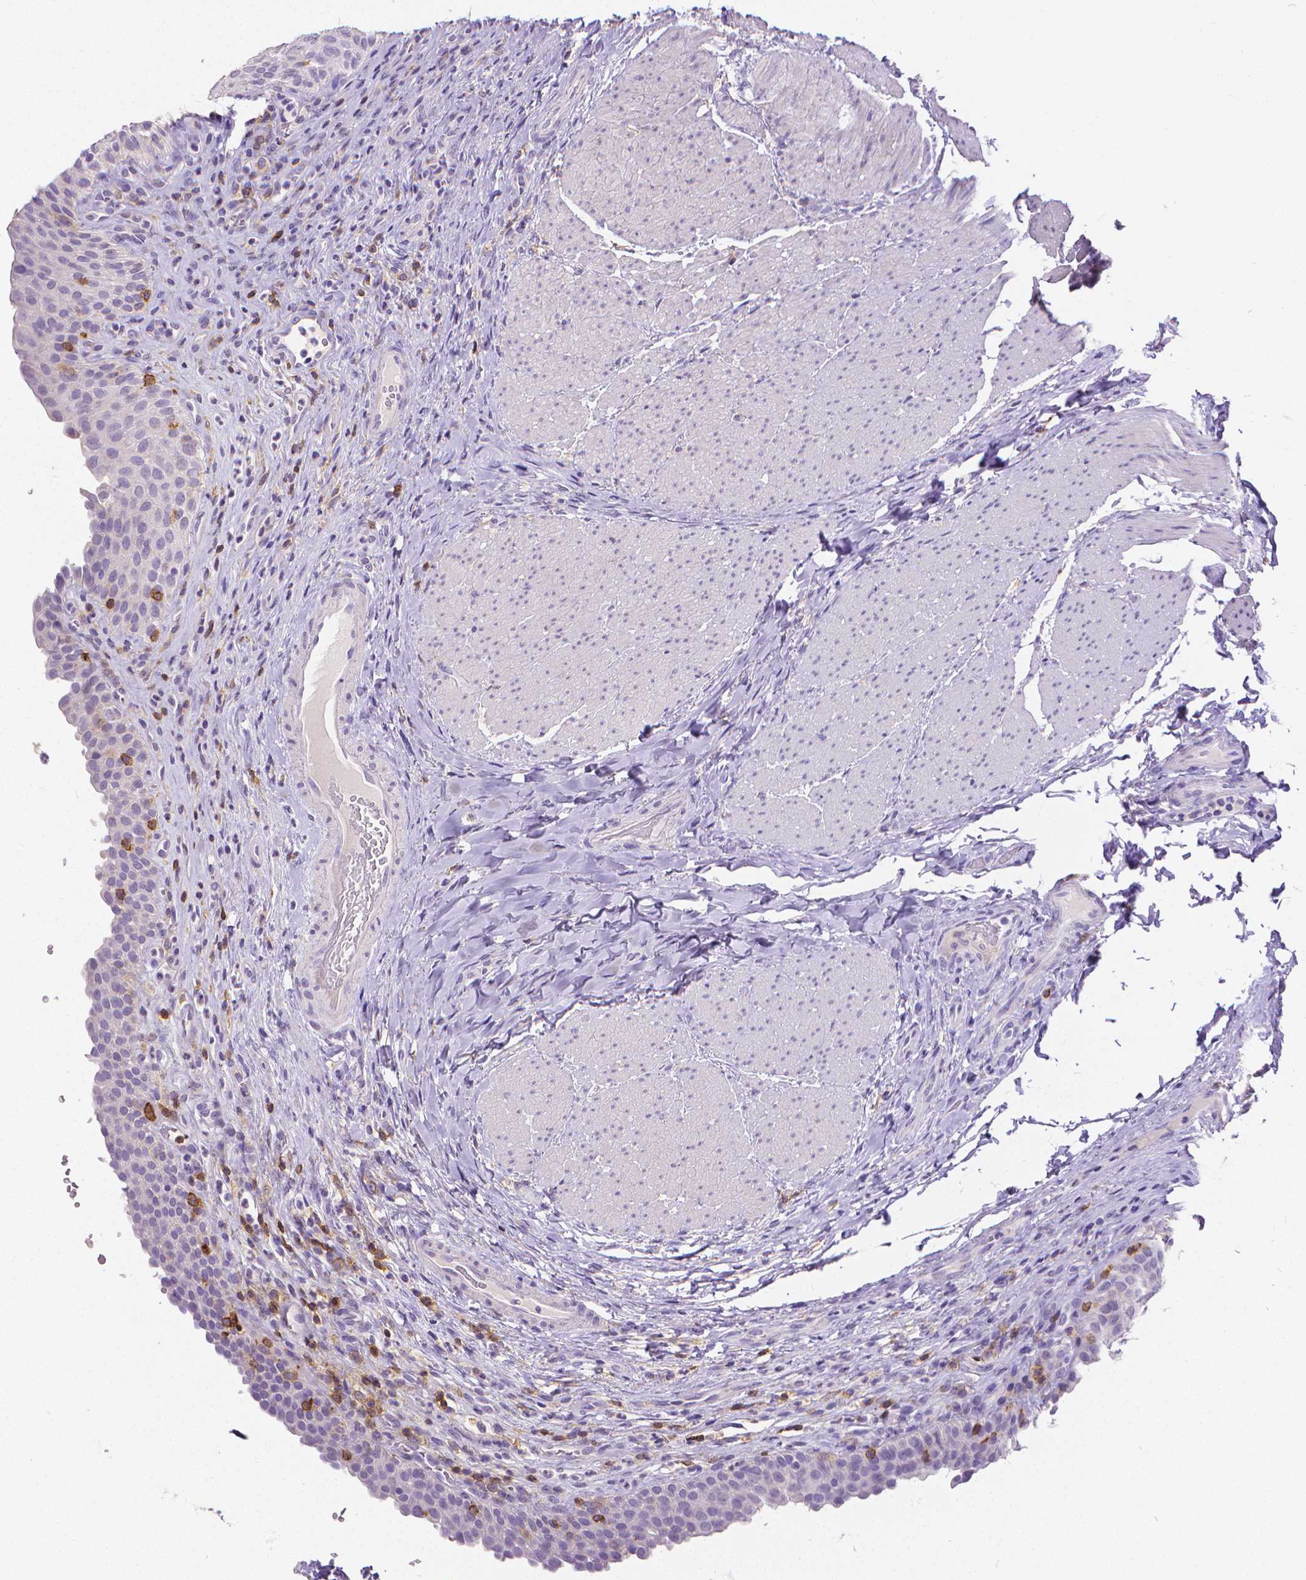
{"staining": {"intensity": "negative", "quantity": "none", "location": "none"}, "tissue": "urinary bladder", "cell_type": "Urothelial cells", "image_type": "normal", "snomed": [{"axis": "morphology", "description": "Normal tissue, NOS"}, {"axis": "topography", "description": "Urinary bladder"}, {"axis": "topography", "description": "Peripheral nerve tissue"}], "caption": "DAB immunohistochemical staining of unremarkable human urinary bladder demonstrates no significant expression in urothelial cells.", "gene": "CD4", "patient": {"sex": "male", "age": 66}}